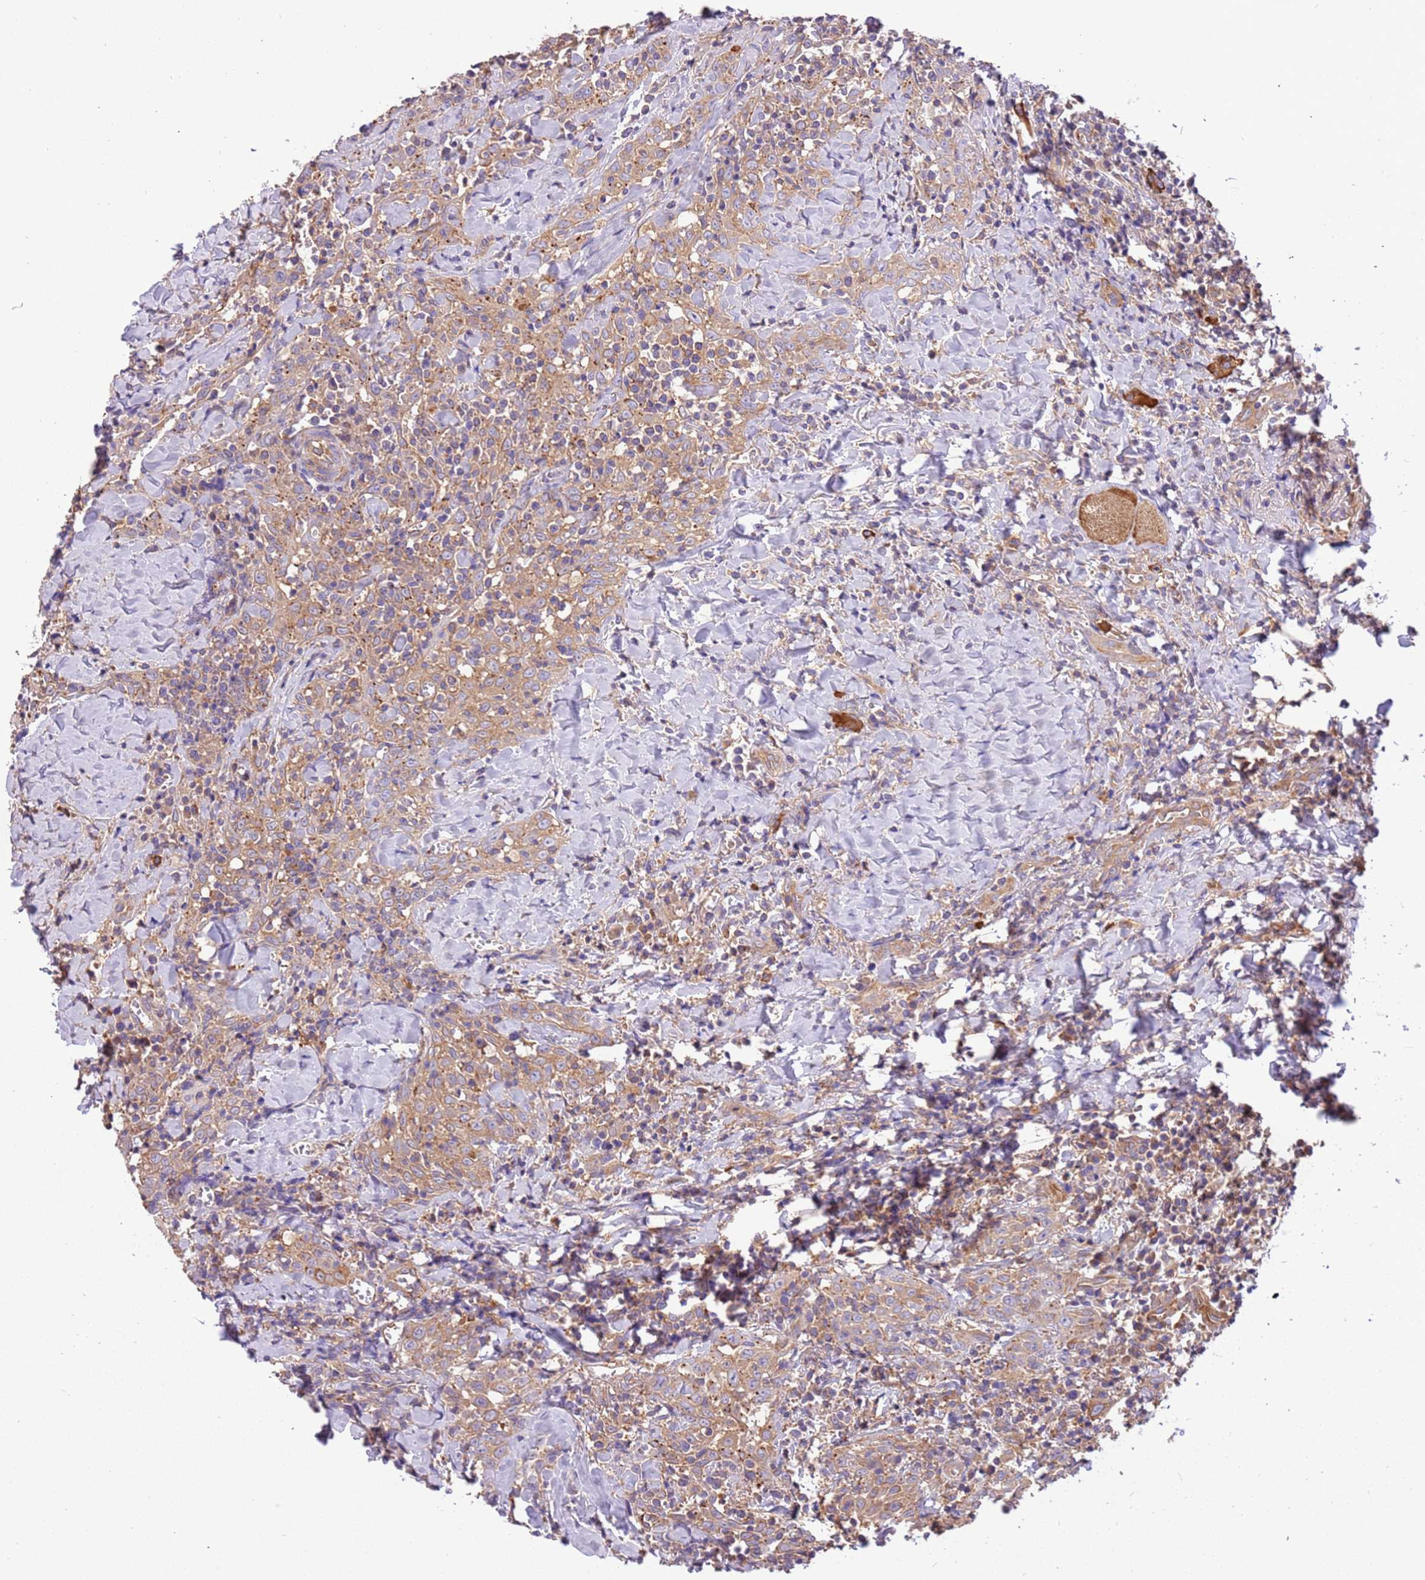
{"staining": {"intensity": "weak", "quantity": "25%-75%", "location": "cytoplasmic/membranous"}, "tissue": "head and neck cancer", "cell_type": "Tumor cells", "image_type": "cancer", "snomed": [{"axis": "morphology", "description": "Squamous cell carcinoma, NOS"}, {"axis": "topography", "description": "Head-Neck"}], "caption": "Weak cytoplasmic/membranous protein expression is seen in approximately 25%-75% of tumor cells in head and neck cancer (squamous cell carcinoma).", "gene": "NAALADL1", "patient": {"sex": "female", "age": 70}}